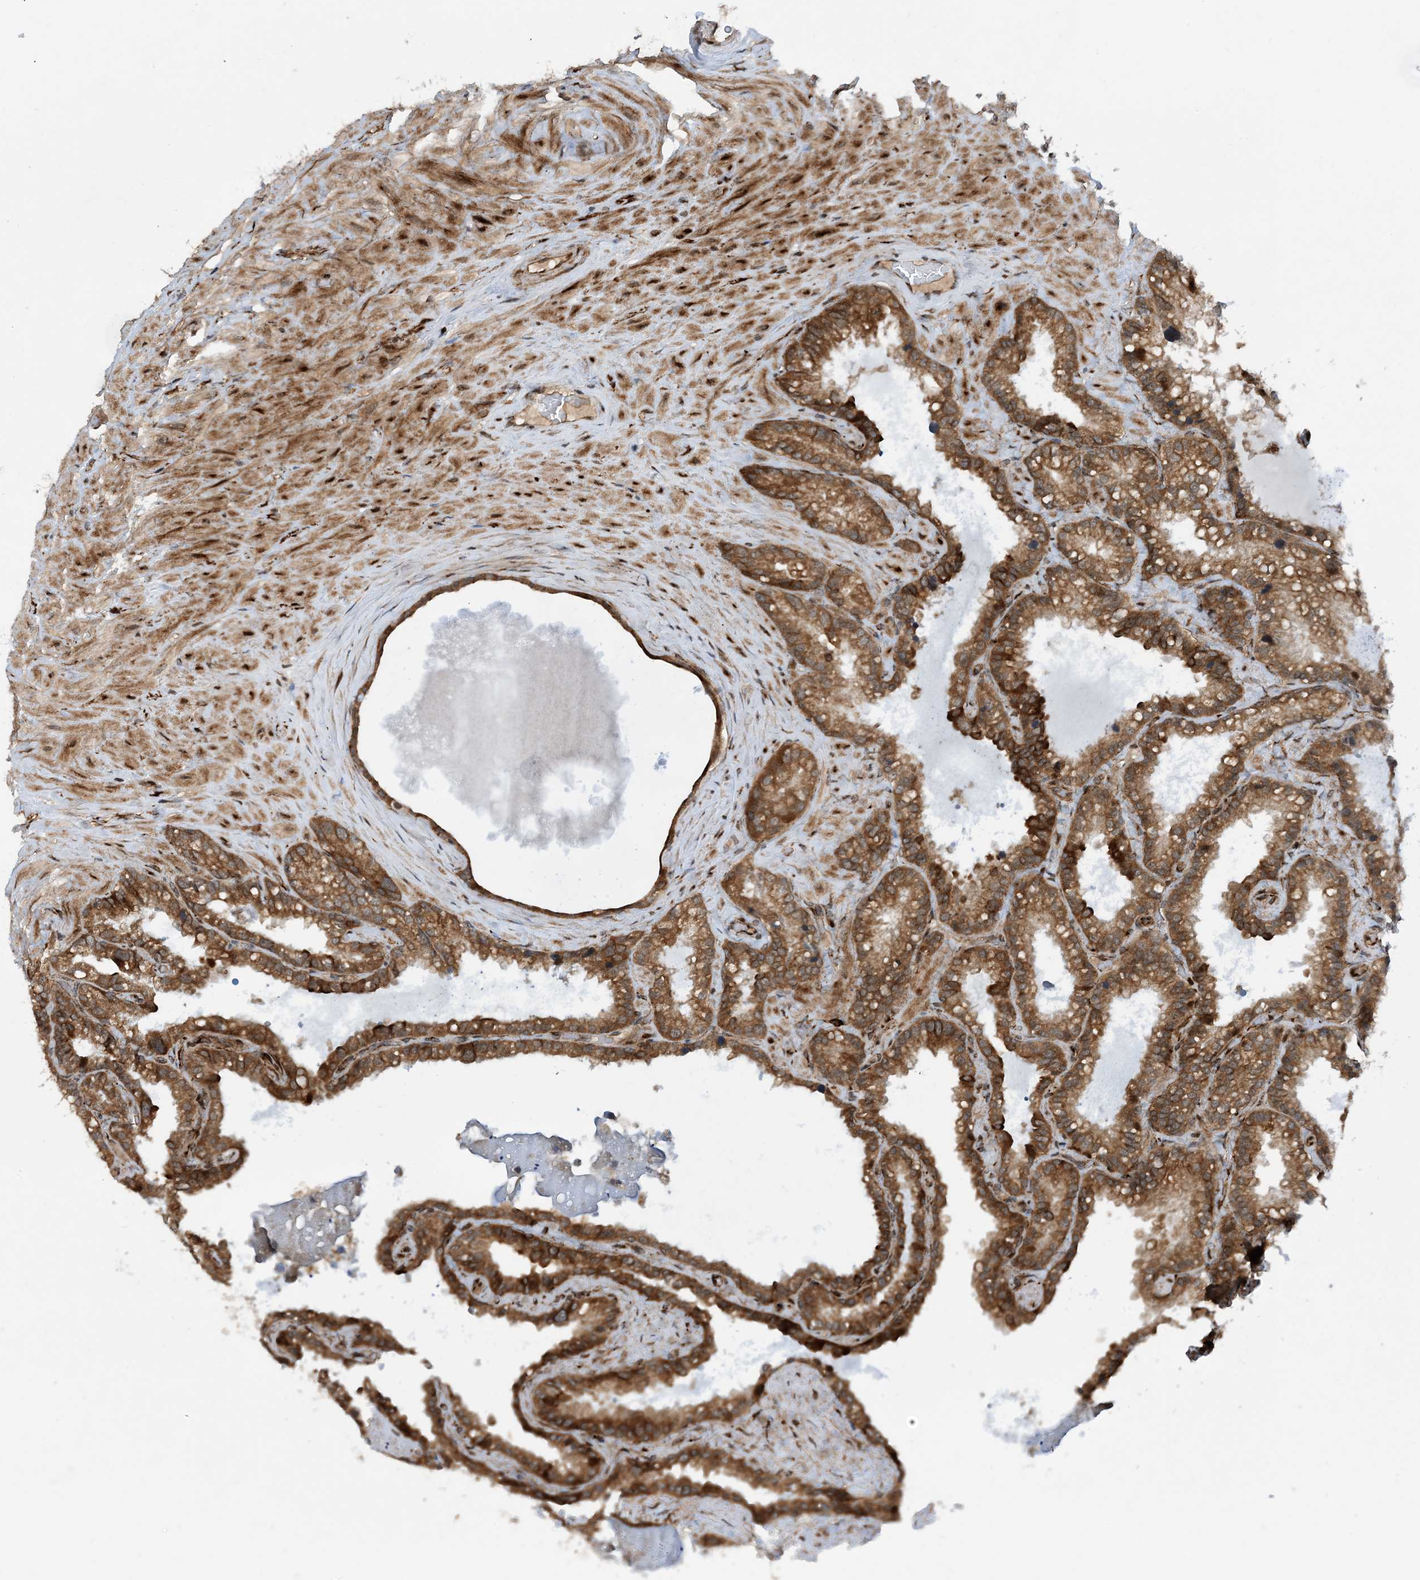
{"staining": {"intensity": "strong", "quantity": ">75%", "location": "cytoplasmic/membranous"}, "tissue": "seminal vesicle", "cell_type": "Glandular cells", "image_type": "normal", "snomed": [{"axis": "morphology", "description": "Normal tissue, NOS"}, {"axis": "topography", "description": "Prostate"}, {"axis": "topography", "description": "Seminal veicle"}], "caption": "An IHC image of unremarkable tissue is shown. Protein staining in brown shows strong cytoplasmic/membranous positivity in seminal vesicle within glandular cells.", "gene": "HEMK1", "patient": {"sex": "male", "age": 68}}